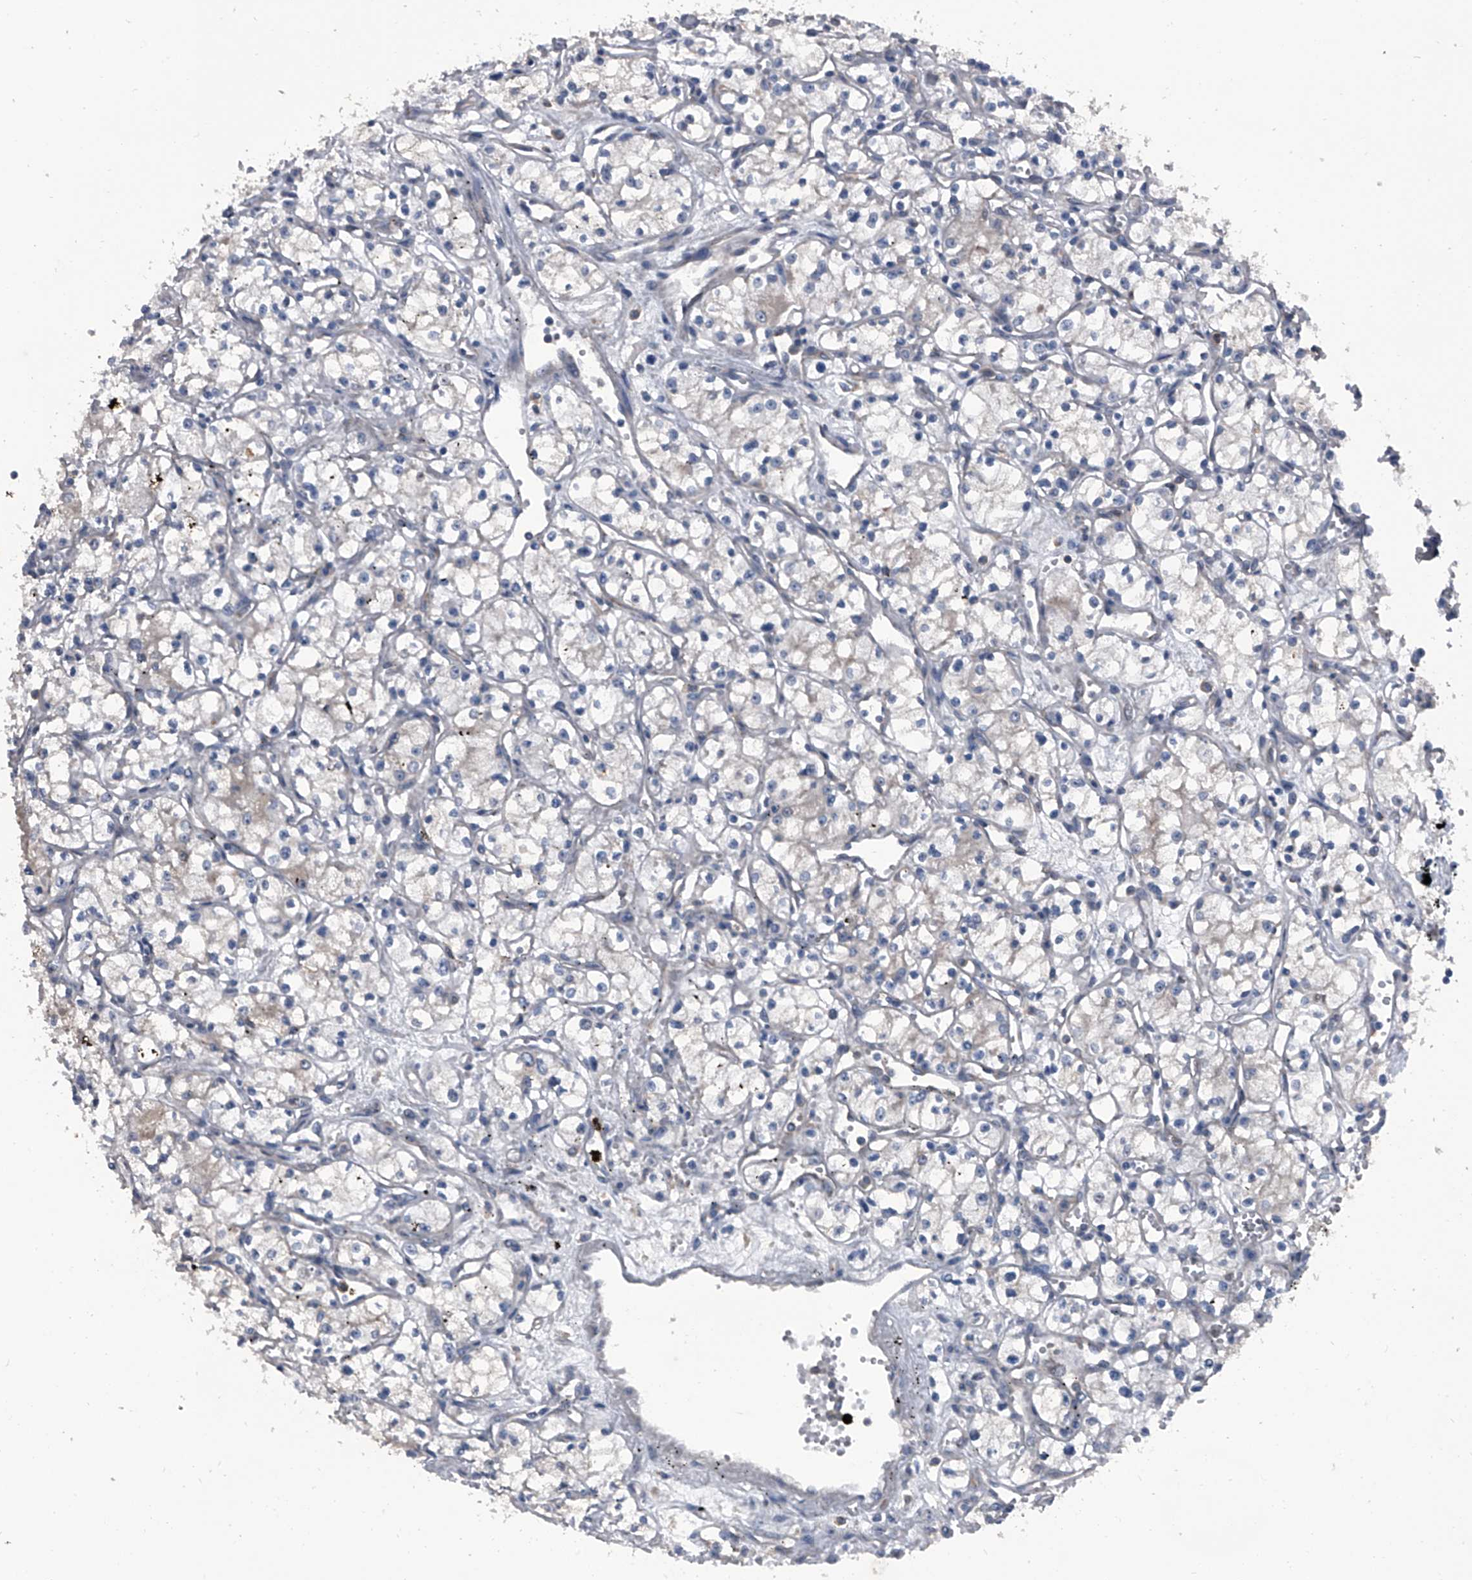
{"staining": {"intensity": "negative", "quantity": "none", "location": "none"}, "tissue": "renal cancer", "cell_type": "Tumor cells", "image_type": "cancer", "snomed": [{"axis": "morphology", "description": "Adenocarcinoma, NOS"}, {"axis": "topography", "description": "Kidney"}], "caption": "IHC of human renal adenocarcinoma demonstrates no staining in tumor cells. (Stains: DAB (3,3'-diaminobenzidine) immunohistochemistry (IHC) with hematoxylin counter stain, Microscopy: brightfield microscopy at high magnification).", "gene": "PIP5K1A", "patient": {"sex": "male", "age": 59}}